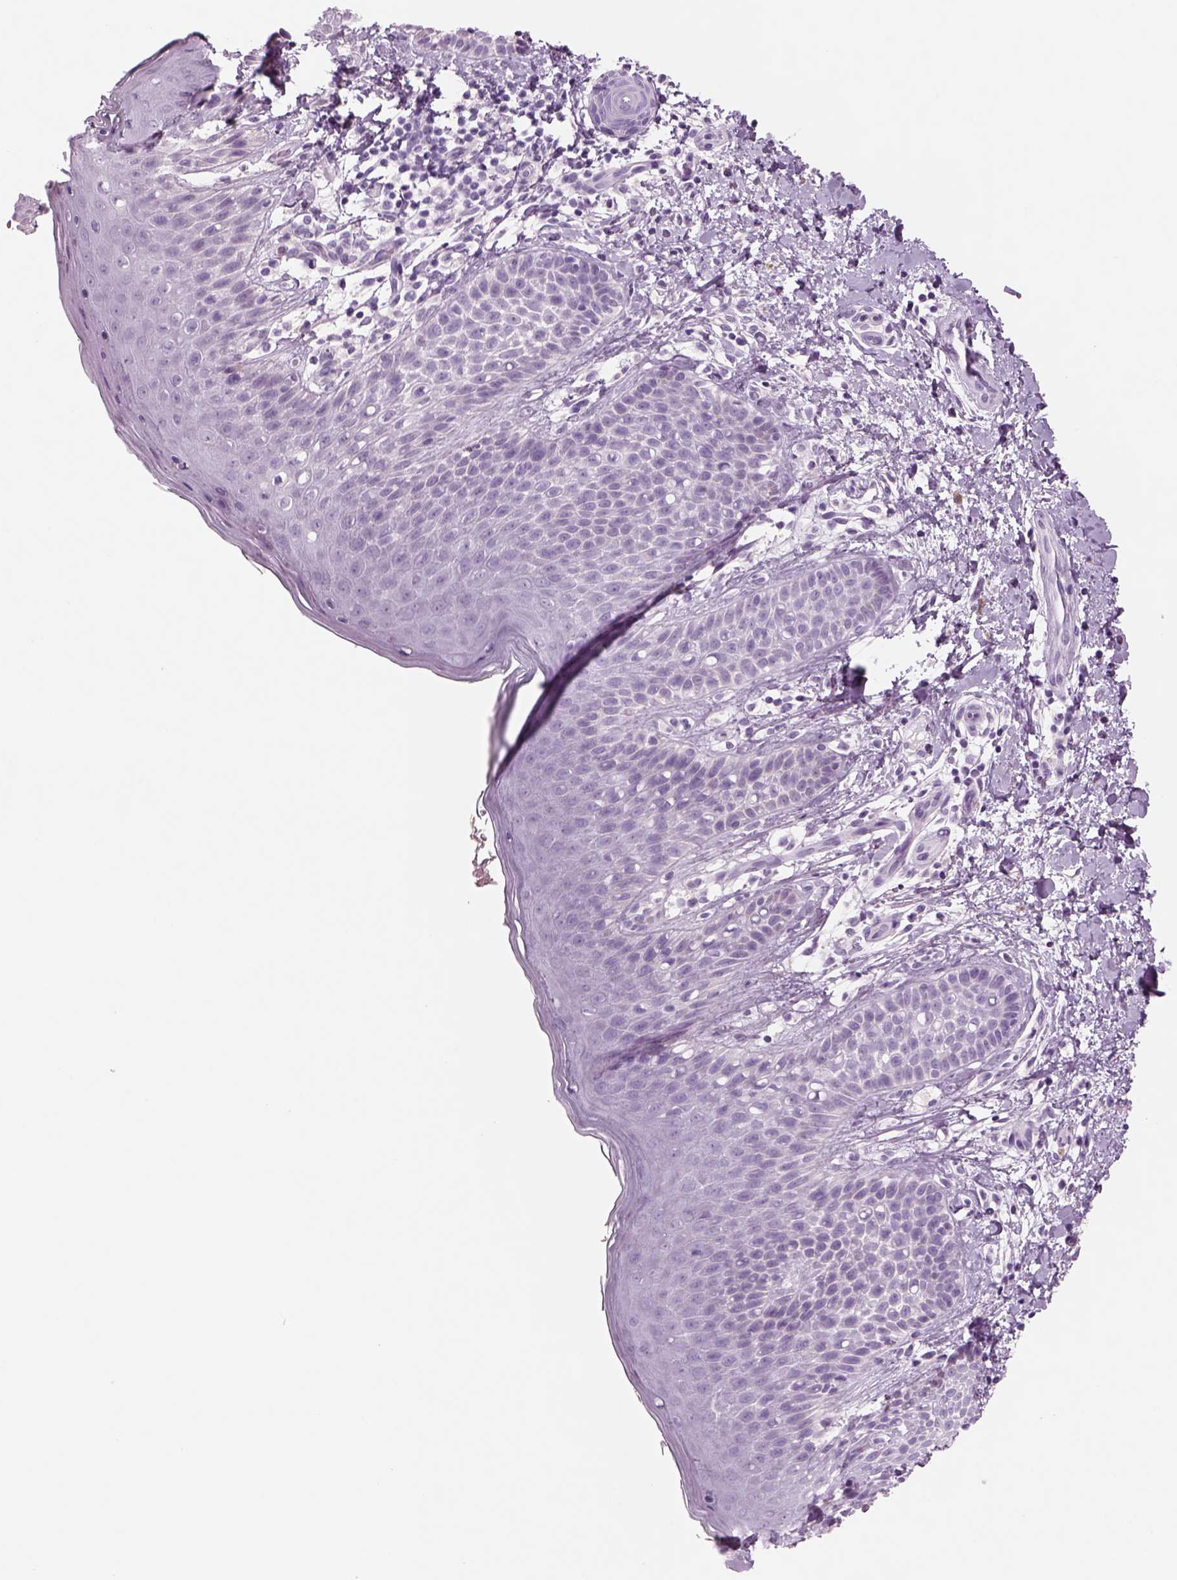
{"staining": {"intensity": "negative", "quantity": "none", "location": "none"}, "tissue": "skin", "cell_type": "Epidermal cells", "image_type": "normal", "snomed": [{"axis": "morphology", "description": "Normal tissue, NOS"}, {"axis": "topography", "description": "Anal"}], "caption": "IHC of normal human skin reveals no positivity in epidermal cells. Brightfield microscopy of IHC stained with DAB (3,3'-diaminobenzidine) (brown) and hematoxylin (blue), captured at high magnification.", "gene": "RHO", "patient": {"sex": "male", "age": 36}}